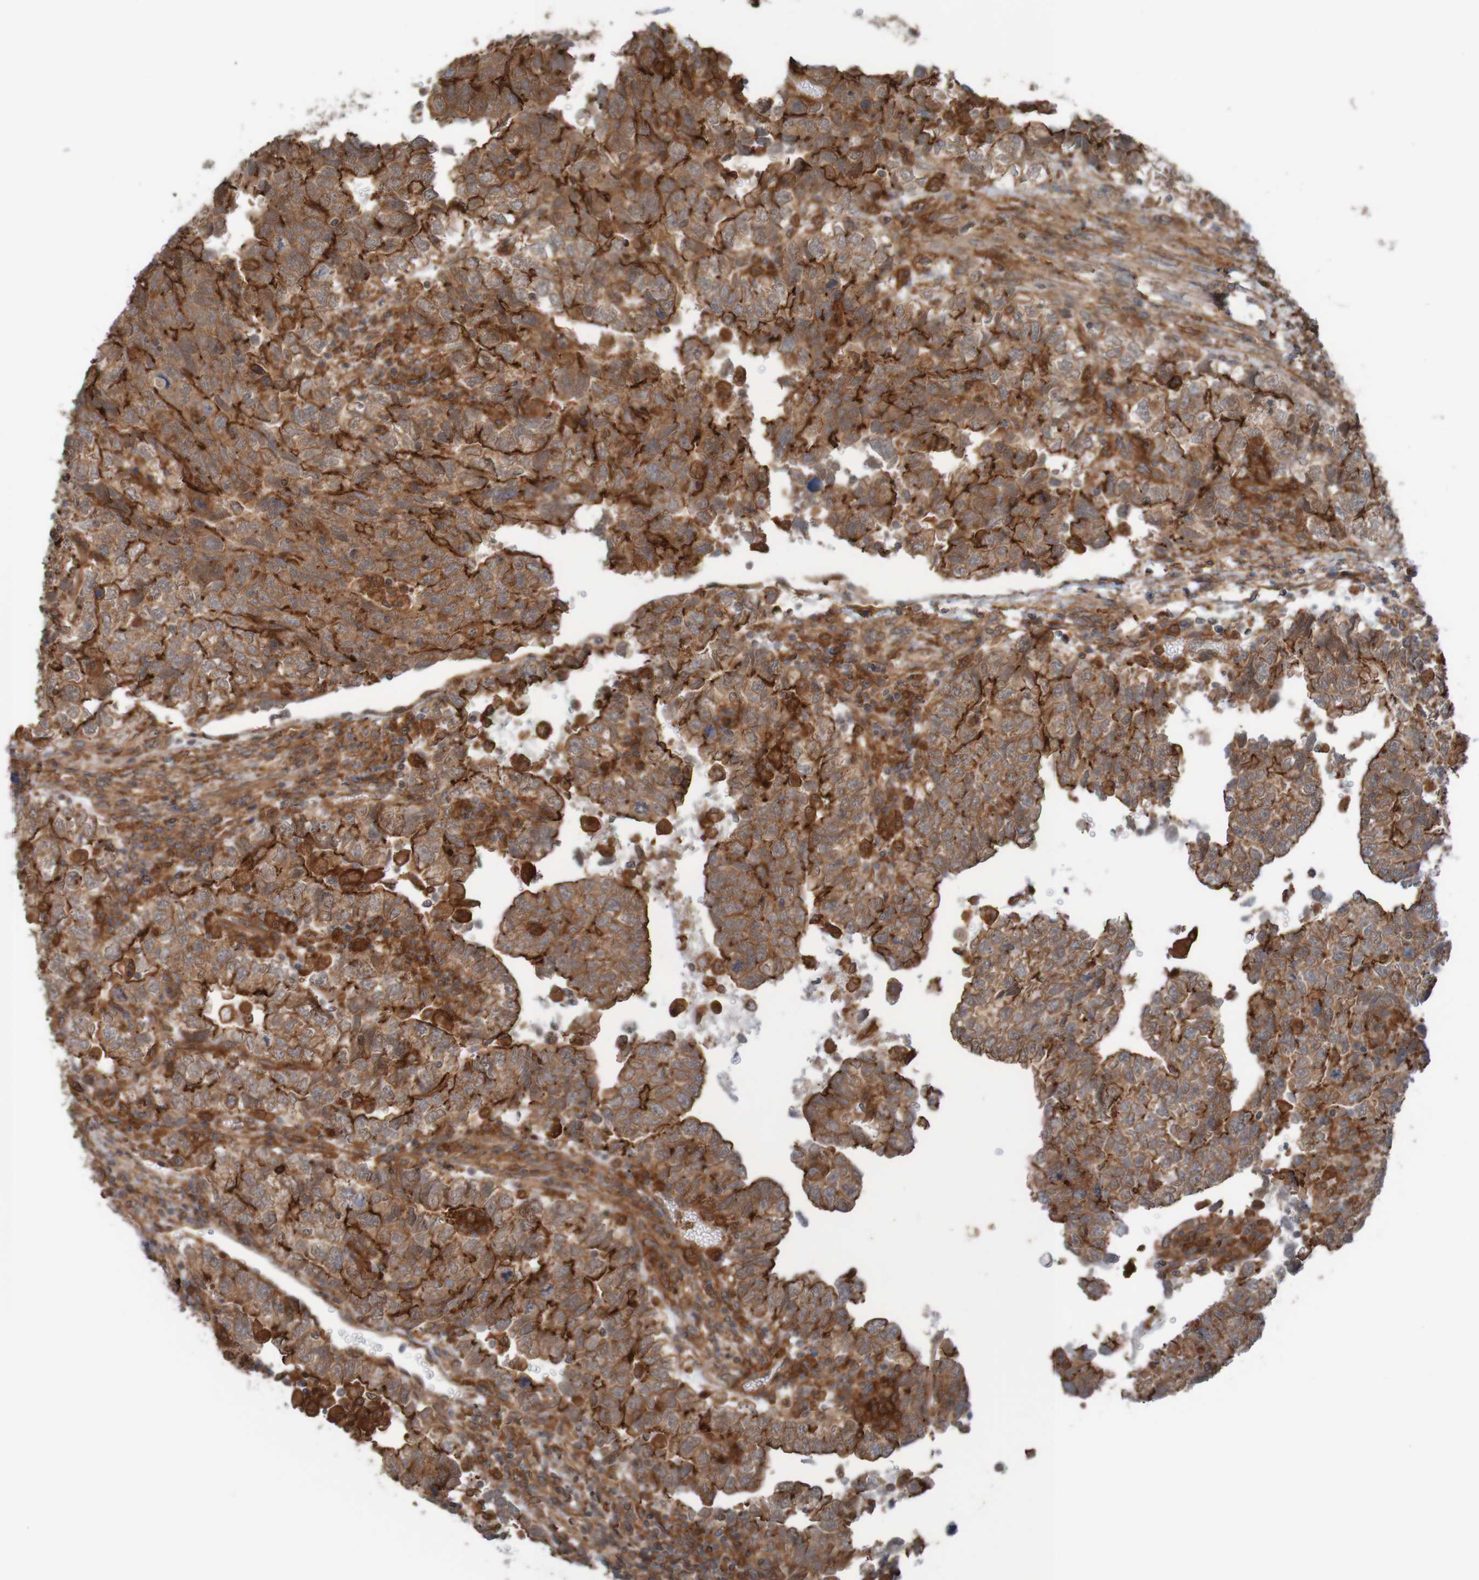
{"staining": {"intensity": "moderate", "quantity": ">75%", "location": "cytoplasmic/membranous"}, "tissue": "testis cancer", "cell_type": "Tumor cells", "image_type": "cancer", "snomed": [{"axis": "morphology", "description": "Carcinoma, Embryonal, NOS"}, {"axis": "topography", "description": "Testis"}], "caption": "An IHC image of neoplastic tissue is shown. Protein staining in brown labels moderate cytoplasmic/membranous positivity in testis cancer within tumor cells.", "gene": "ARHGEF11", "patient": {"sex": "male", "age": 36}}